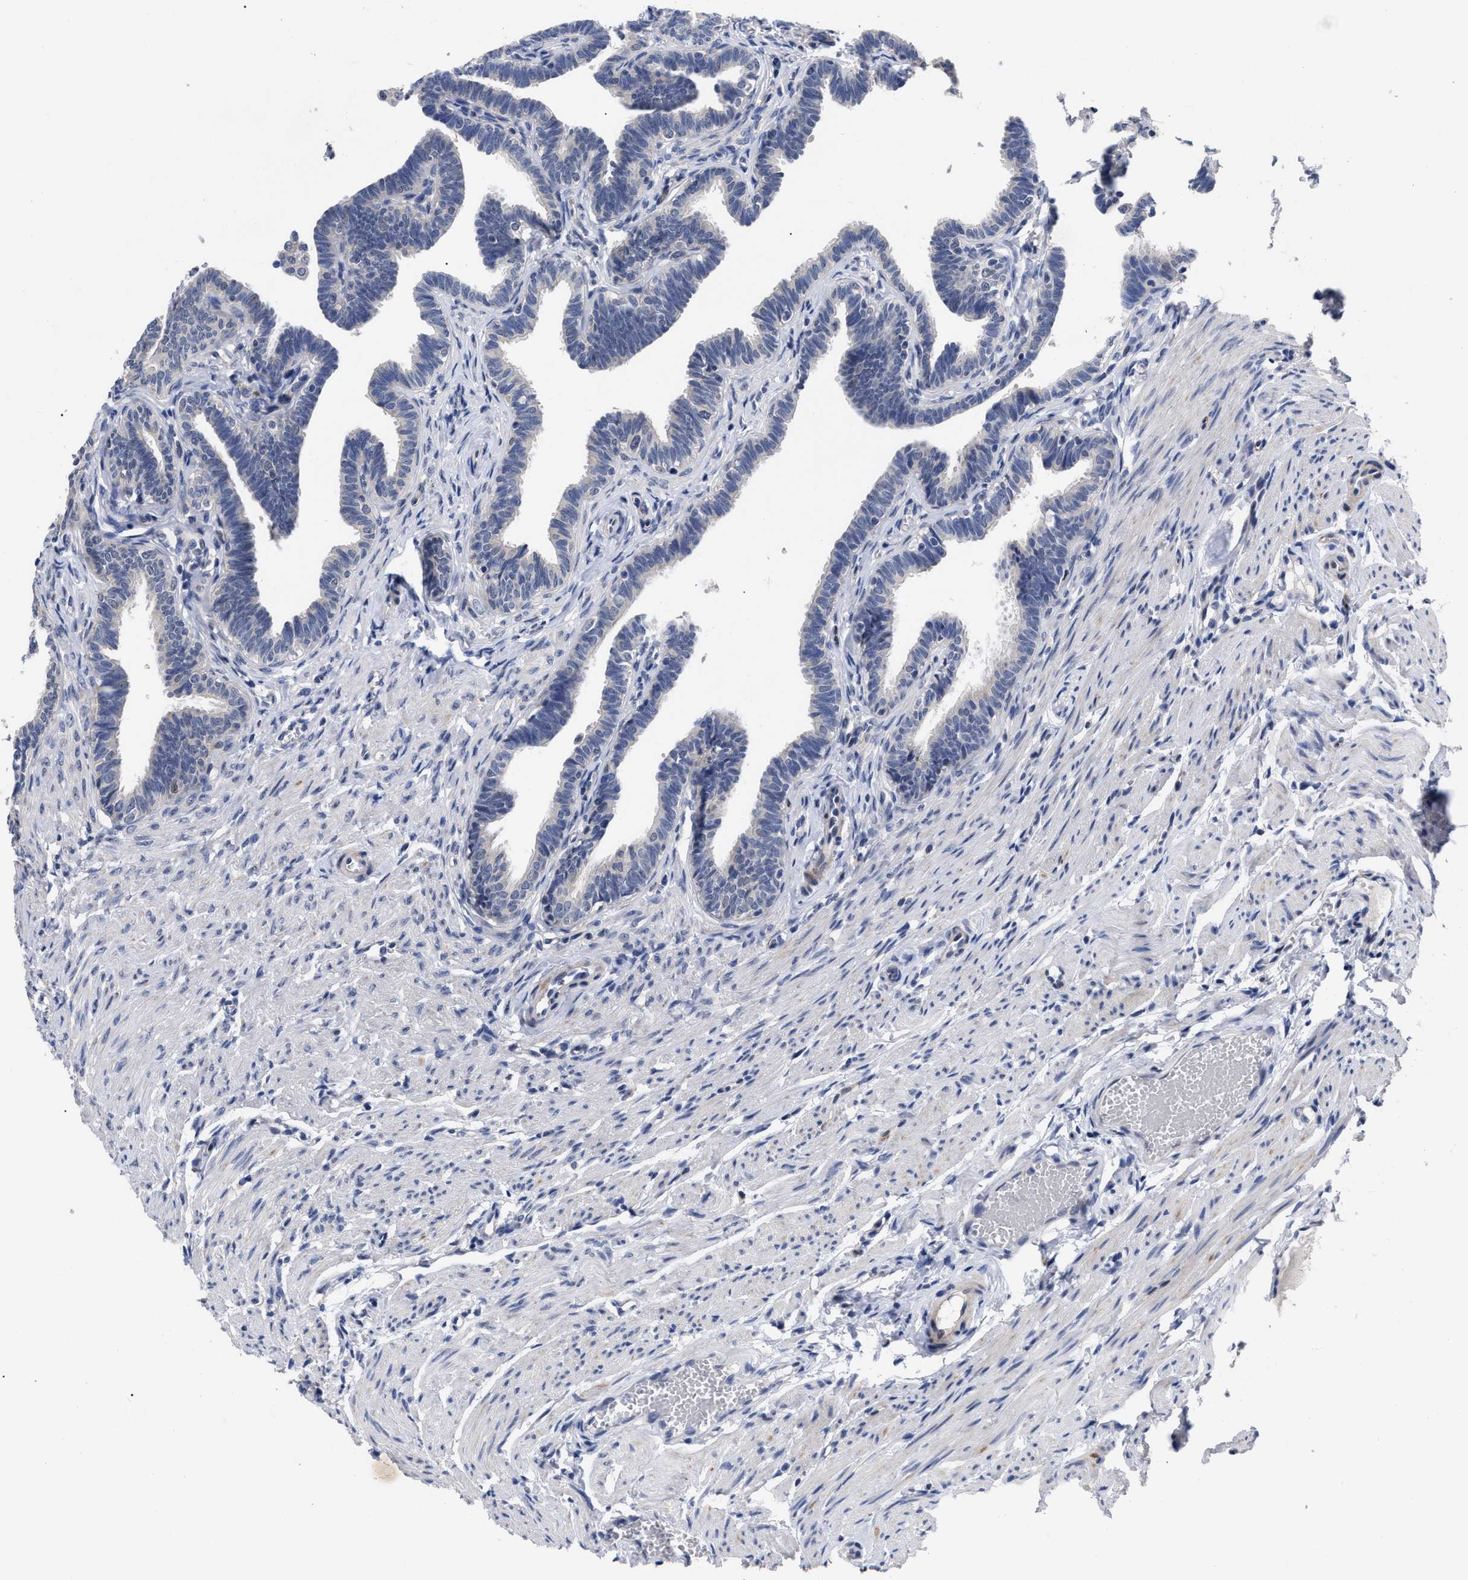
{"staining": {"intensity": "negative", "quantity": "none", "location": "none"}, "tissue": "fallopian tube", "cell_type": "Glandular cells", "image_type": "normal", "snomed": [{"axis": "morphology", "description": "Normal tissue, NOS"}, {"axis": "topography", "description": "Fallopian tube"}, {"axis": "topography", "description": "Ovary"}], "caption": "IHC histopathology image of unremarkable fallopian tube: human fallopian tube stained with DAB displays no significant protein positivity in glandular cells. (DAB IHC, high magnification).", "gene": "CCN5", "patient": {"sex": "female", "age": 23}}